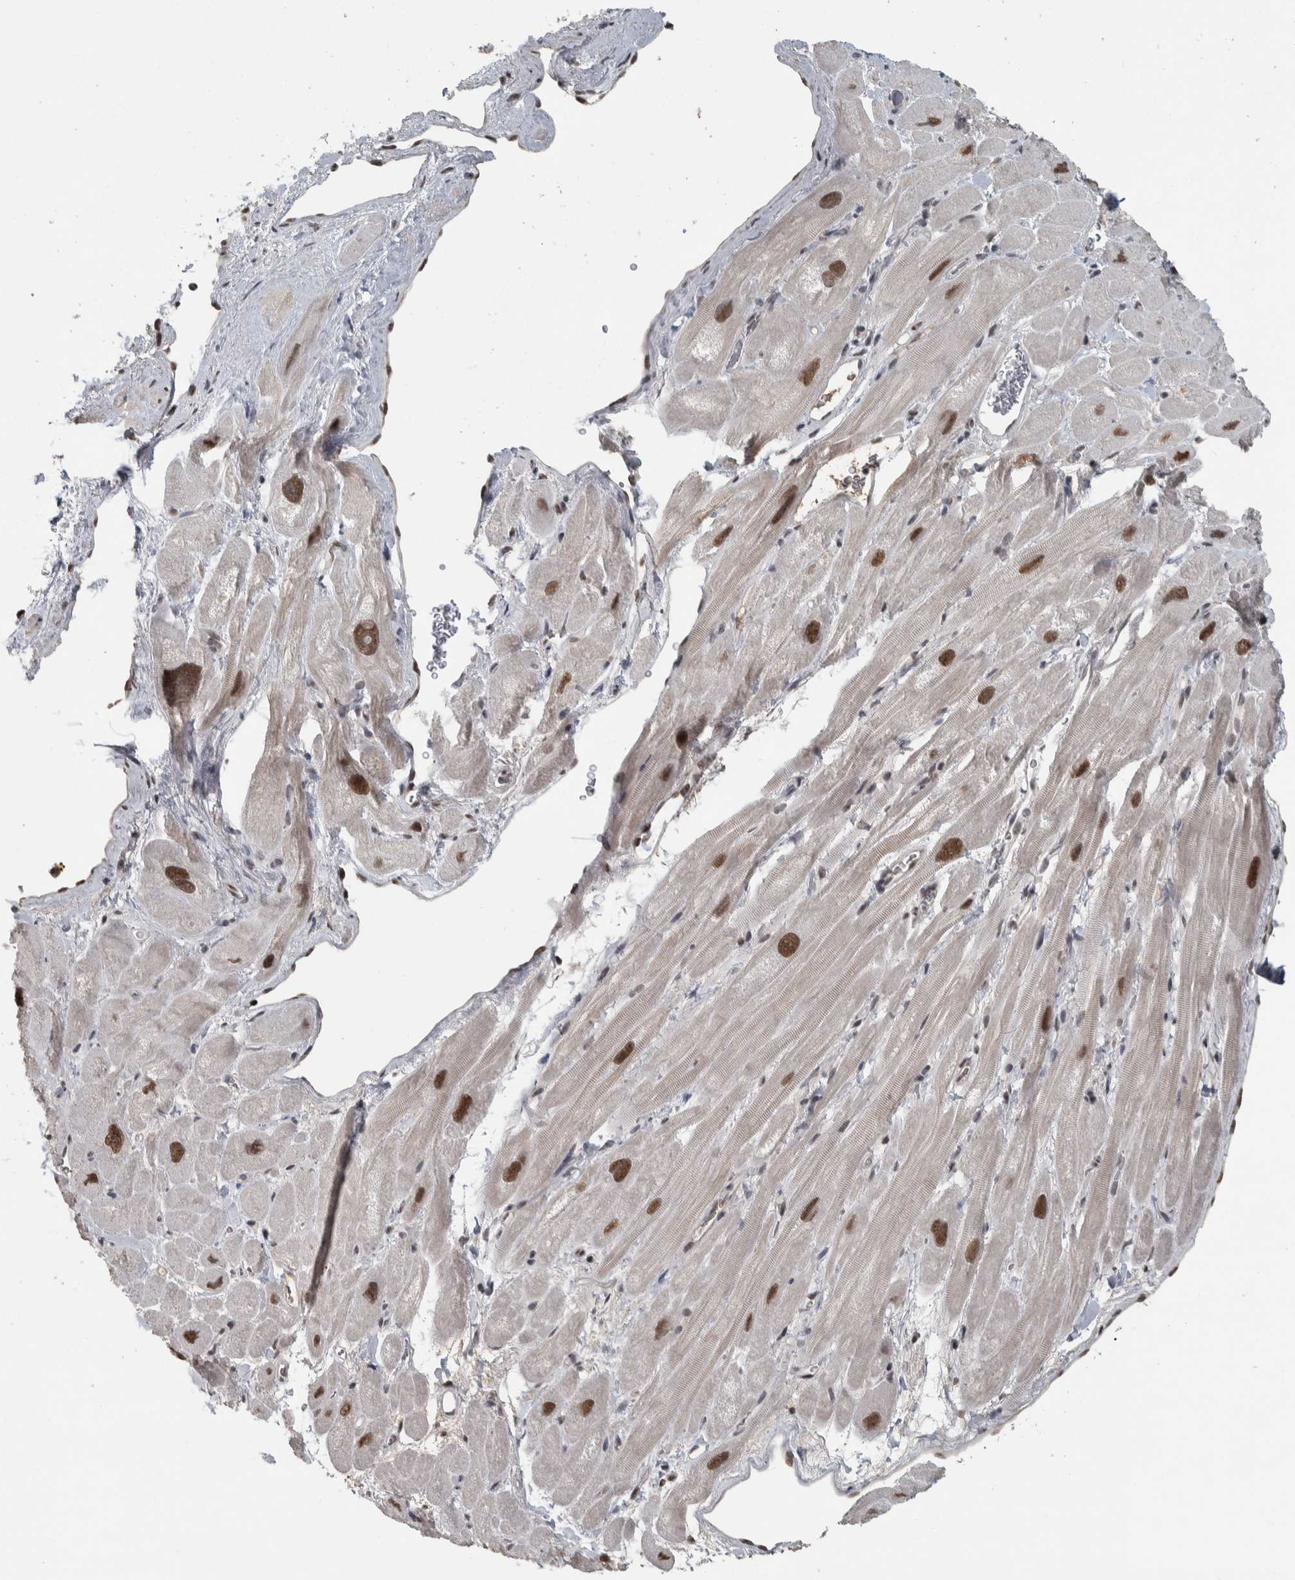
{"staining": {"intensity": "moderate", "quantity": "25%-75%", "location": "nuclear"}, "tissue": "heart muscle", "cell_type": "Cardiomyocytes", "image_type": "normal", "snomed": [{"axis": "morphology", "description": "Normal tissue, NOS"}, {"axis": "topography", "description": "Heart"}], "caption": "The histopathology image exhibits staining of normal heart muscle, revealing moderate nuclear protein staining (brown color) within cardiomyocytes.", "gene": "DDX42", "patient": {"sex": "male", "age": 49}}